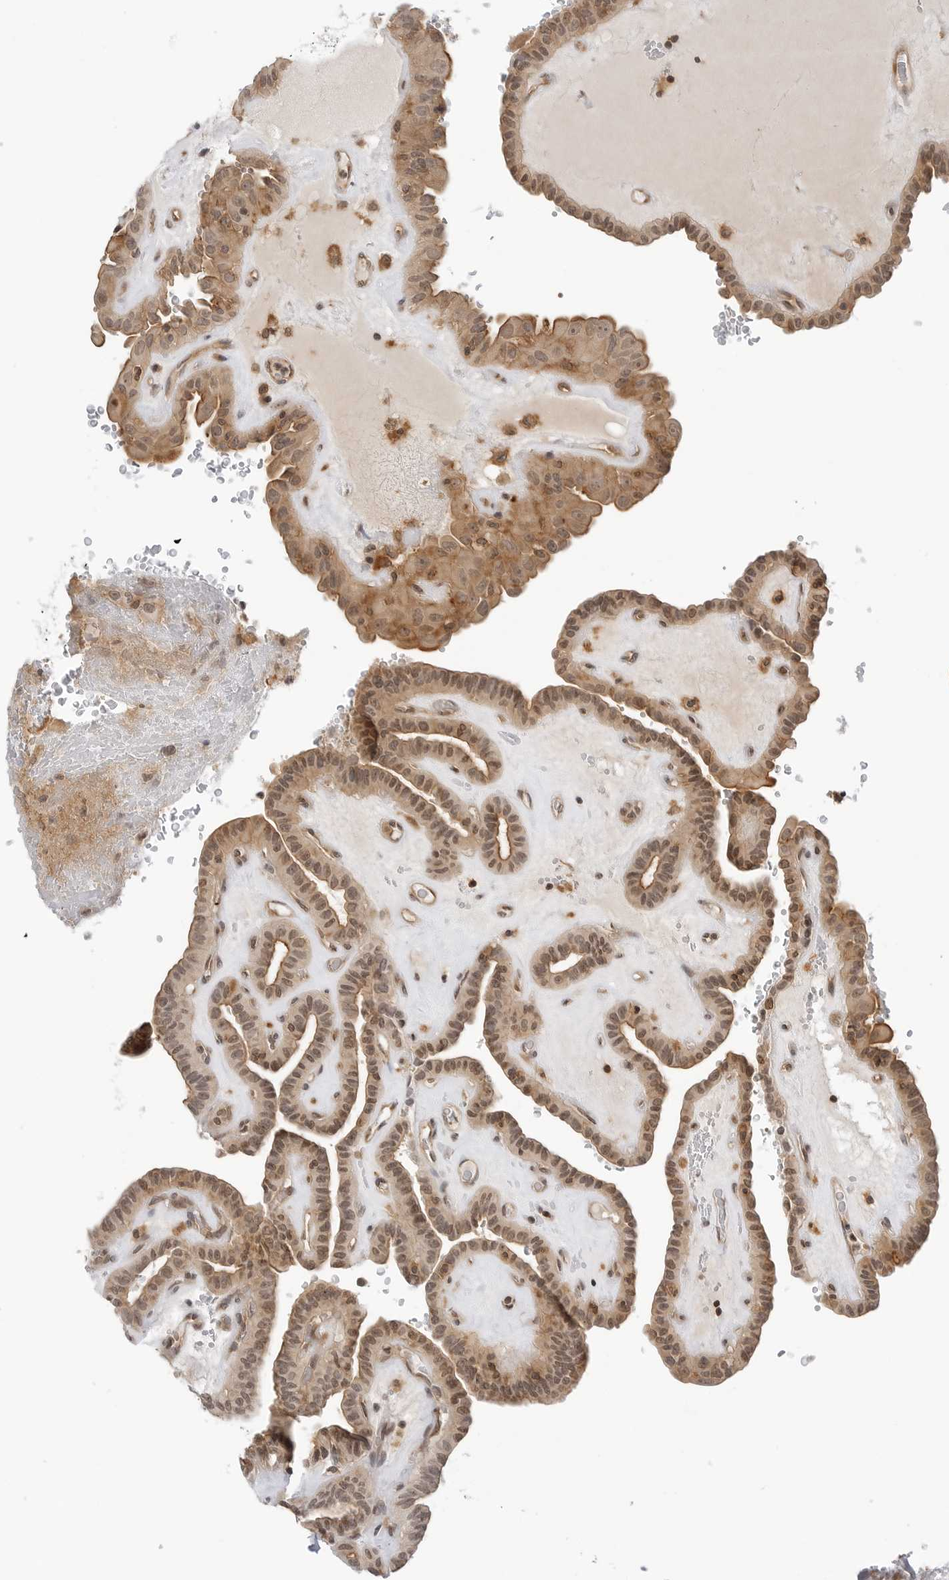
{"staining": {"intensity": "moderate", "quantity": ">75%", "location": "cytoplasmic/membranous,nuclear"}, "tissue": "thyroid cancer", "cell_type": "Tumor cells", "image_type": "cancer", "snomed": [{"axis": "morphology", "description": "Papillary adenocarcinoma, NOS"}, {"axis": "topography", "description": "Thyroid gland"}], "caption": "DAB (3,3'-diaminobenzidine) immunohistochemical staining of human thyroid cancer (papillary adenocarcinoma) reveals moderate cytoplasmic/membranous and nuclear protein staining in about >75% of tumor cells.", "gene": "MAP2K5", "patient": {"sex": "male", "age": 77}}